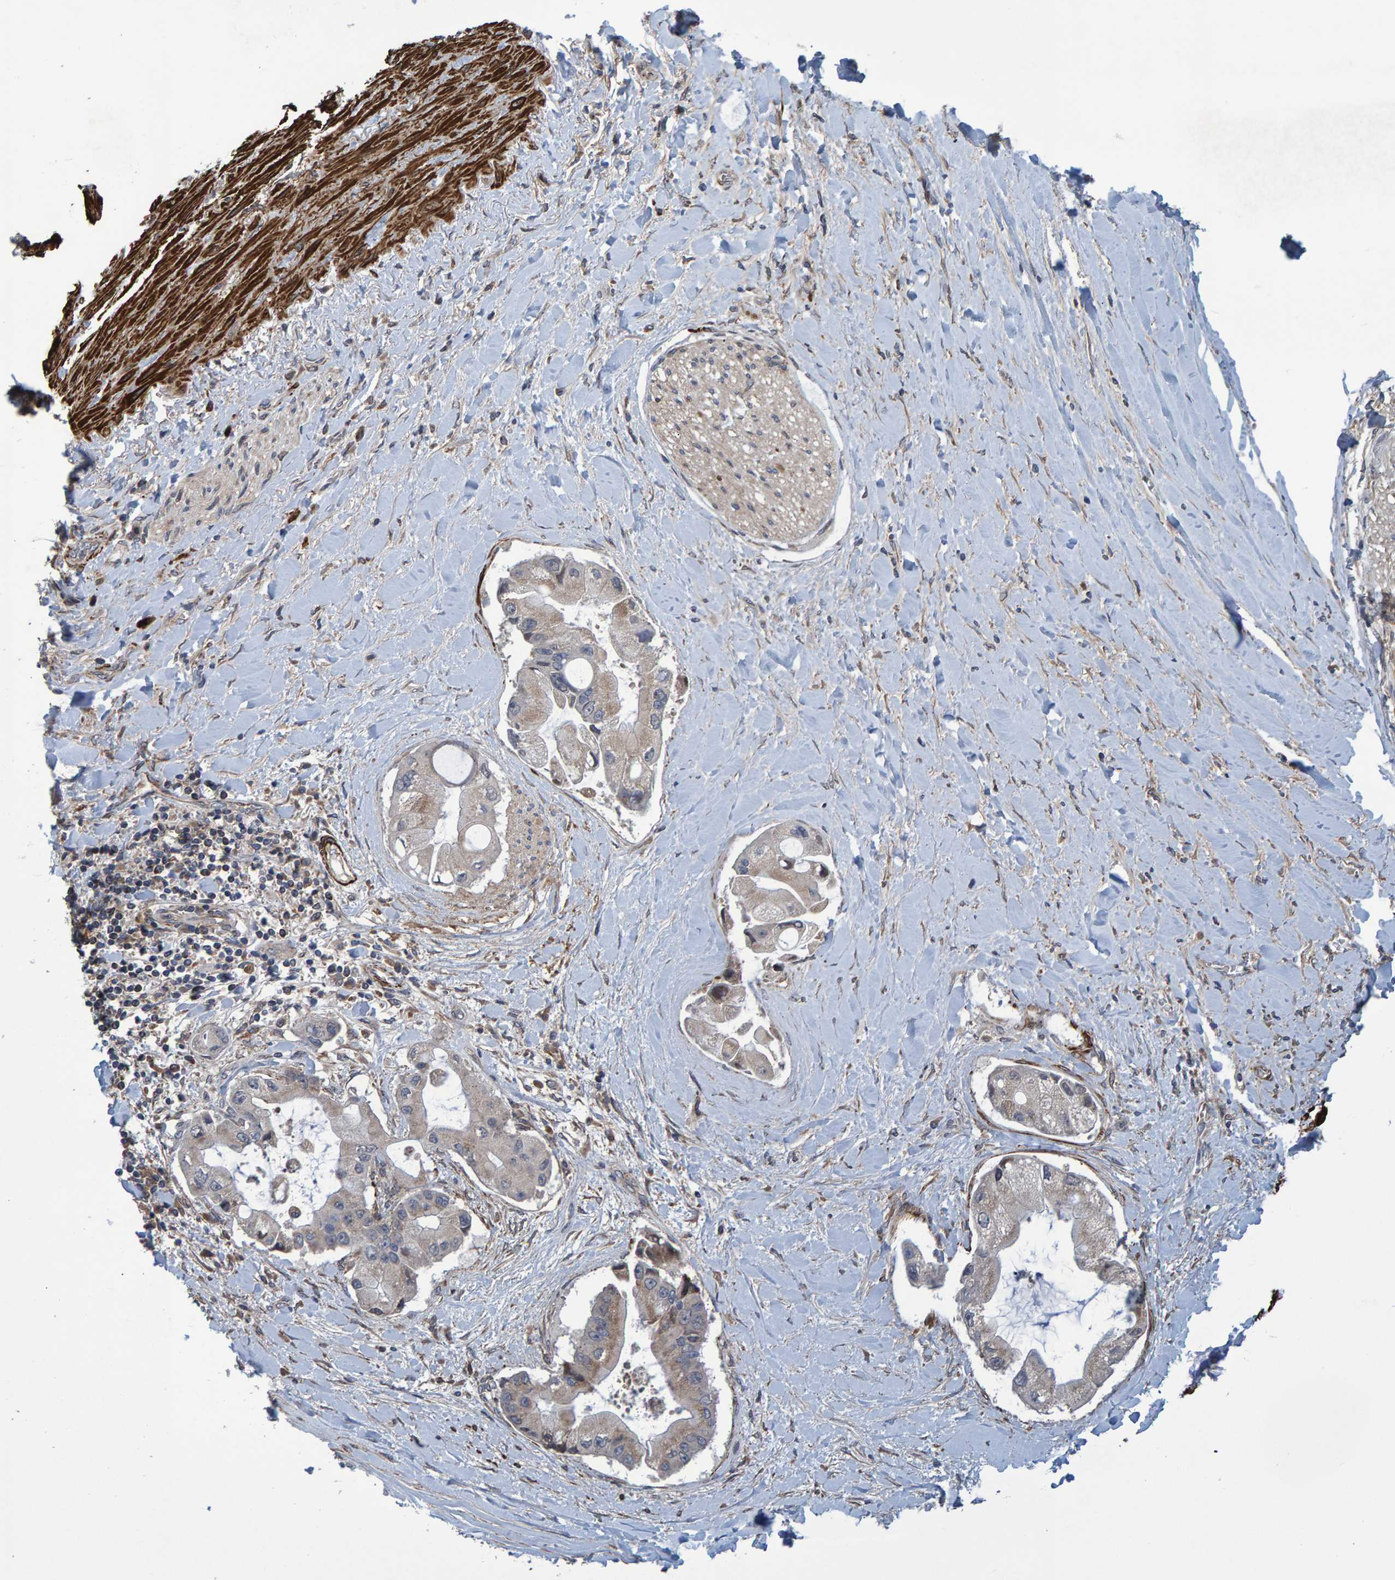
{"staining": {"intensity": "weak", "quantity": "<25%", "location": "cytoplasmic/membranous"}, "tissue": "liver cancer", "cell_type": "Tumor cells", "image_type": "cancer", "snomed": [{"axis": "morphology", "description": "Cholangiocarcinoma"}, {"axis": "topography", "description": "Liver"}], "caption": "IHC photomicrograph of neoplastic tissue: liver cholangiocarcinoma stained with DAB shows no significant protein expression in tumor cells.", "gene": "ATP6V1H", "patient": {"sex": "male", "age": 50}}